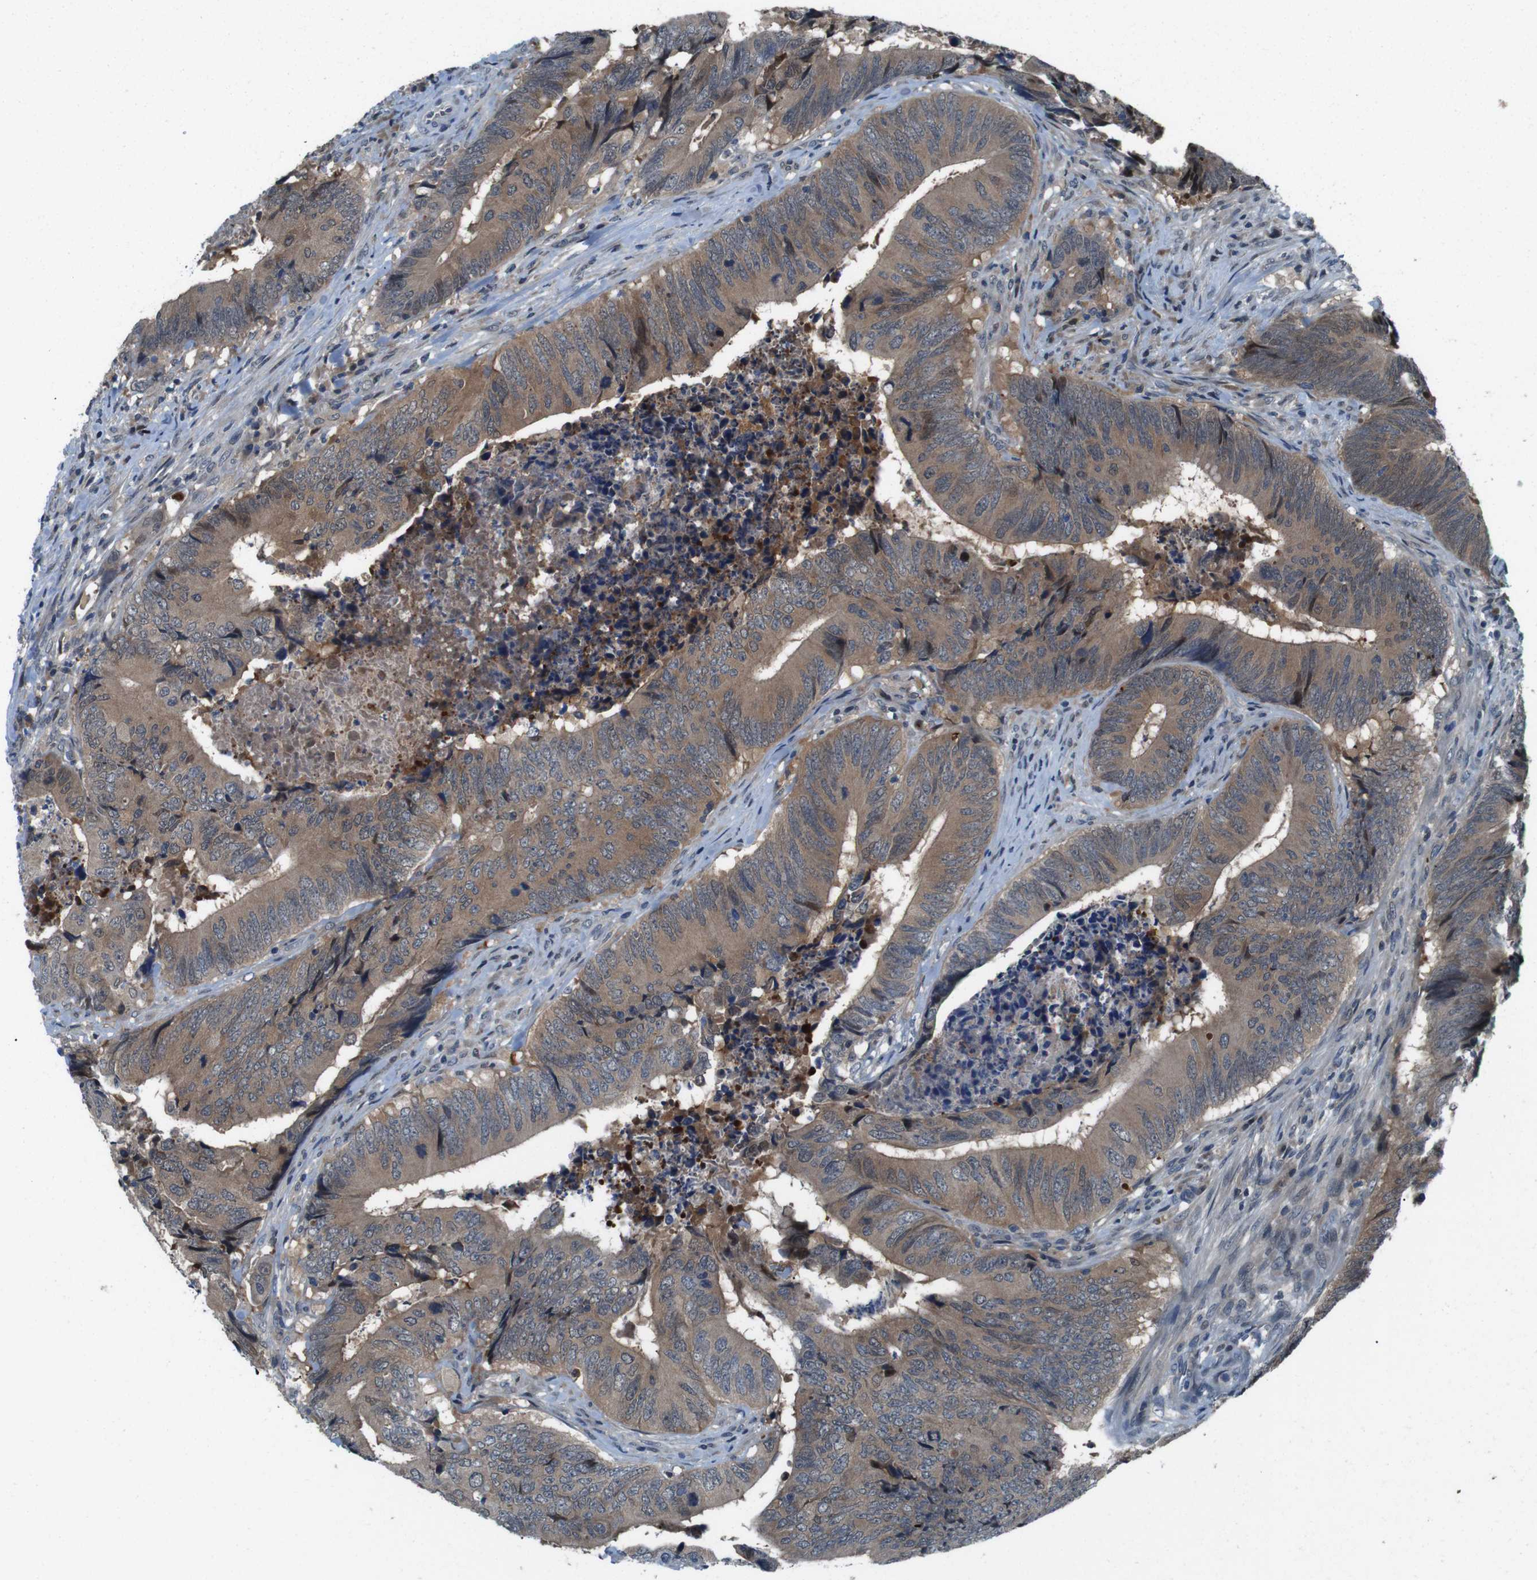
{"staining": {"intensity": "moderate", "quantity": ">75%", "location": "cytoplasmic/membranous"}, "tissue": "colorectal cancer", "cell_type": "Tumor cells", "image_type": "cancer", "snomed": [{"axis": "morphology", "description": "Normal tissue, NOS"}, {"axis": "morphology", "description": "Adenocarcinoma, NOS"}, {"axis": "topography", "description": "Colon"}], "caption": "Immunohistochemistry (DAB) staining of human colorectal cancer shows moderate cytoplasmic/membranous protein staining in approximately >75% of tumor cells.", "gene": "LRP5", "patient": {"sex": "male", "age": 56}}